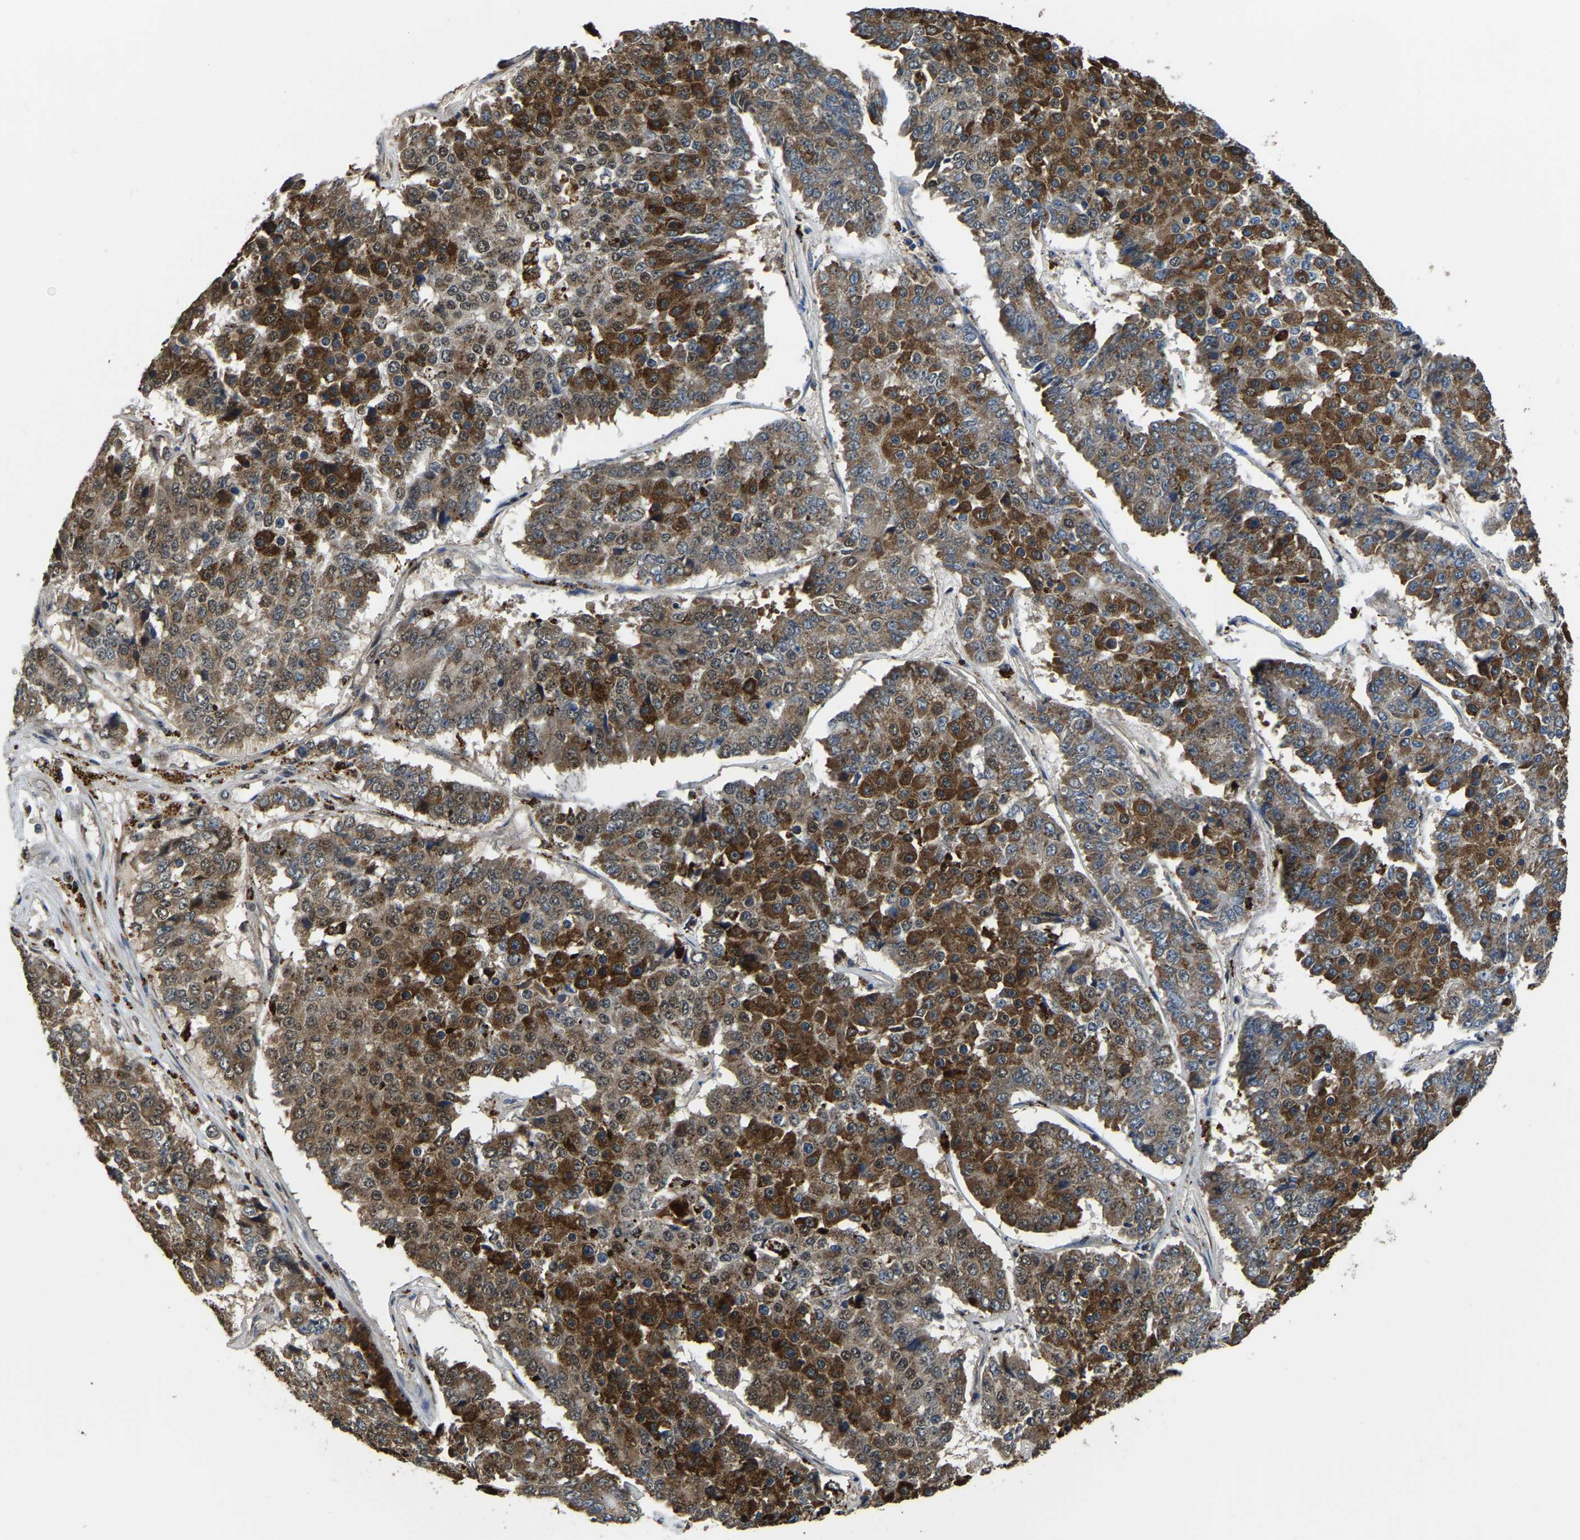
{"staining": {"intensity": "moderate", "quantity": ">75%", "location": "cytoplasmic/membranous,nuclear"}, "tissue": "pancreatic cancer", "cell_type": "Tumor cells", "image_type": "cancer", "snomed": [{"axis": "morphology", "description": "Adenocarcinoma, NOS"}, {"axis": "topography", "description": "Pancreas"}], "caption": "A photomicrograph of pancreatic adenocarcinoma stained for a protein demonstrates moderate cytoplasmic/membranous and nuclear brown staining in tumor cells.", "gene": "DFFA", "patient": {"sex": "male", "age": 50}}